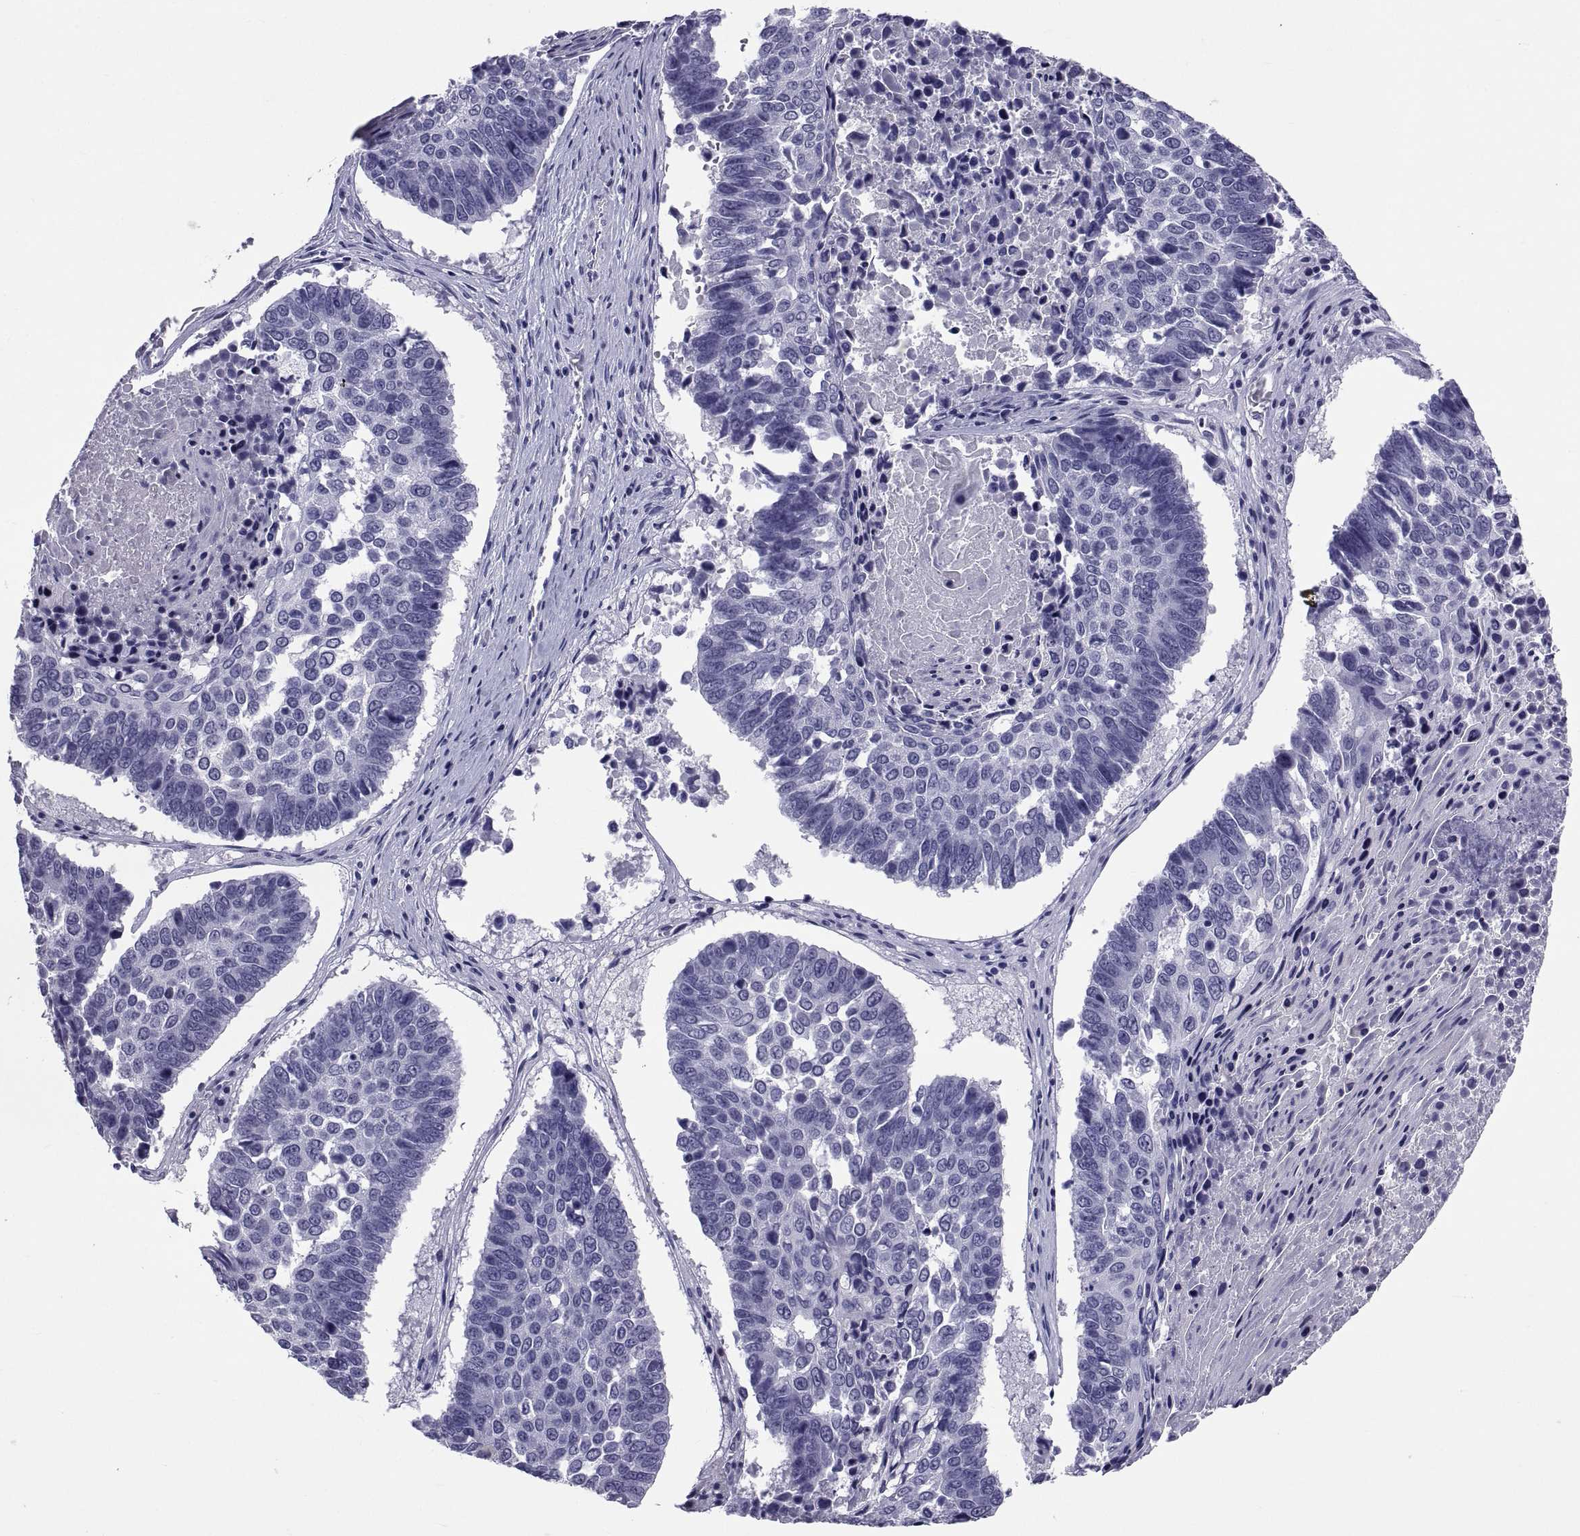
{"staining": {"intensity": "negative", "quantity": "none", "location": "none"}, "tissue": "lung cancer", "cell_type": "Tumor cells", "image_type": "cancer", "snomed": [{"axis": "morphology", "description": "Squamous cell carcinoma, NOS"}, {"axis": "topography", "description": "Lung"}], "caption": "Tumor cells show no significant positivity in squamous cell carcinoma (lung).", "gene": "TGFBR3L", "patient": {"sex": "male", "age": 73}}